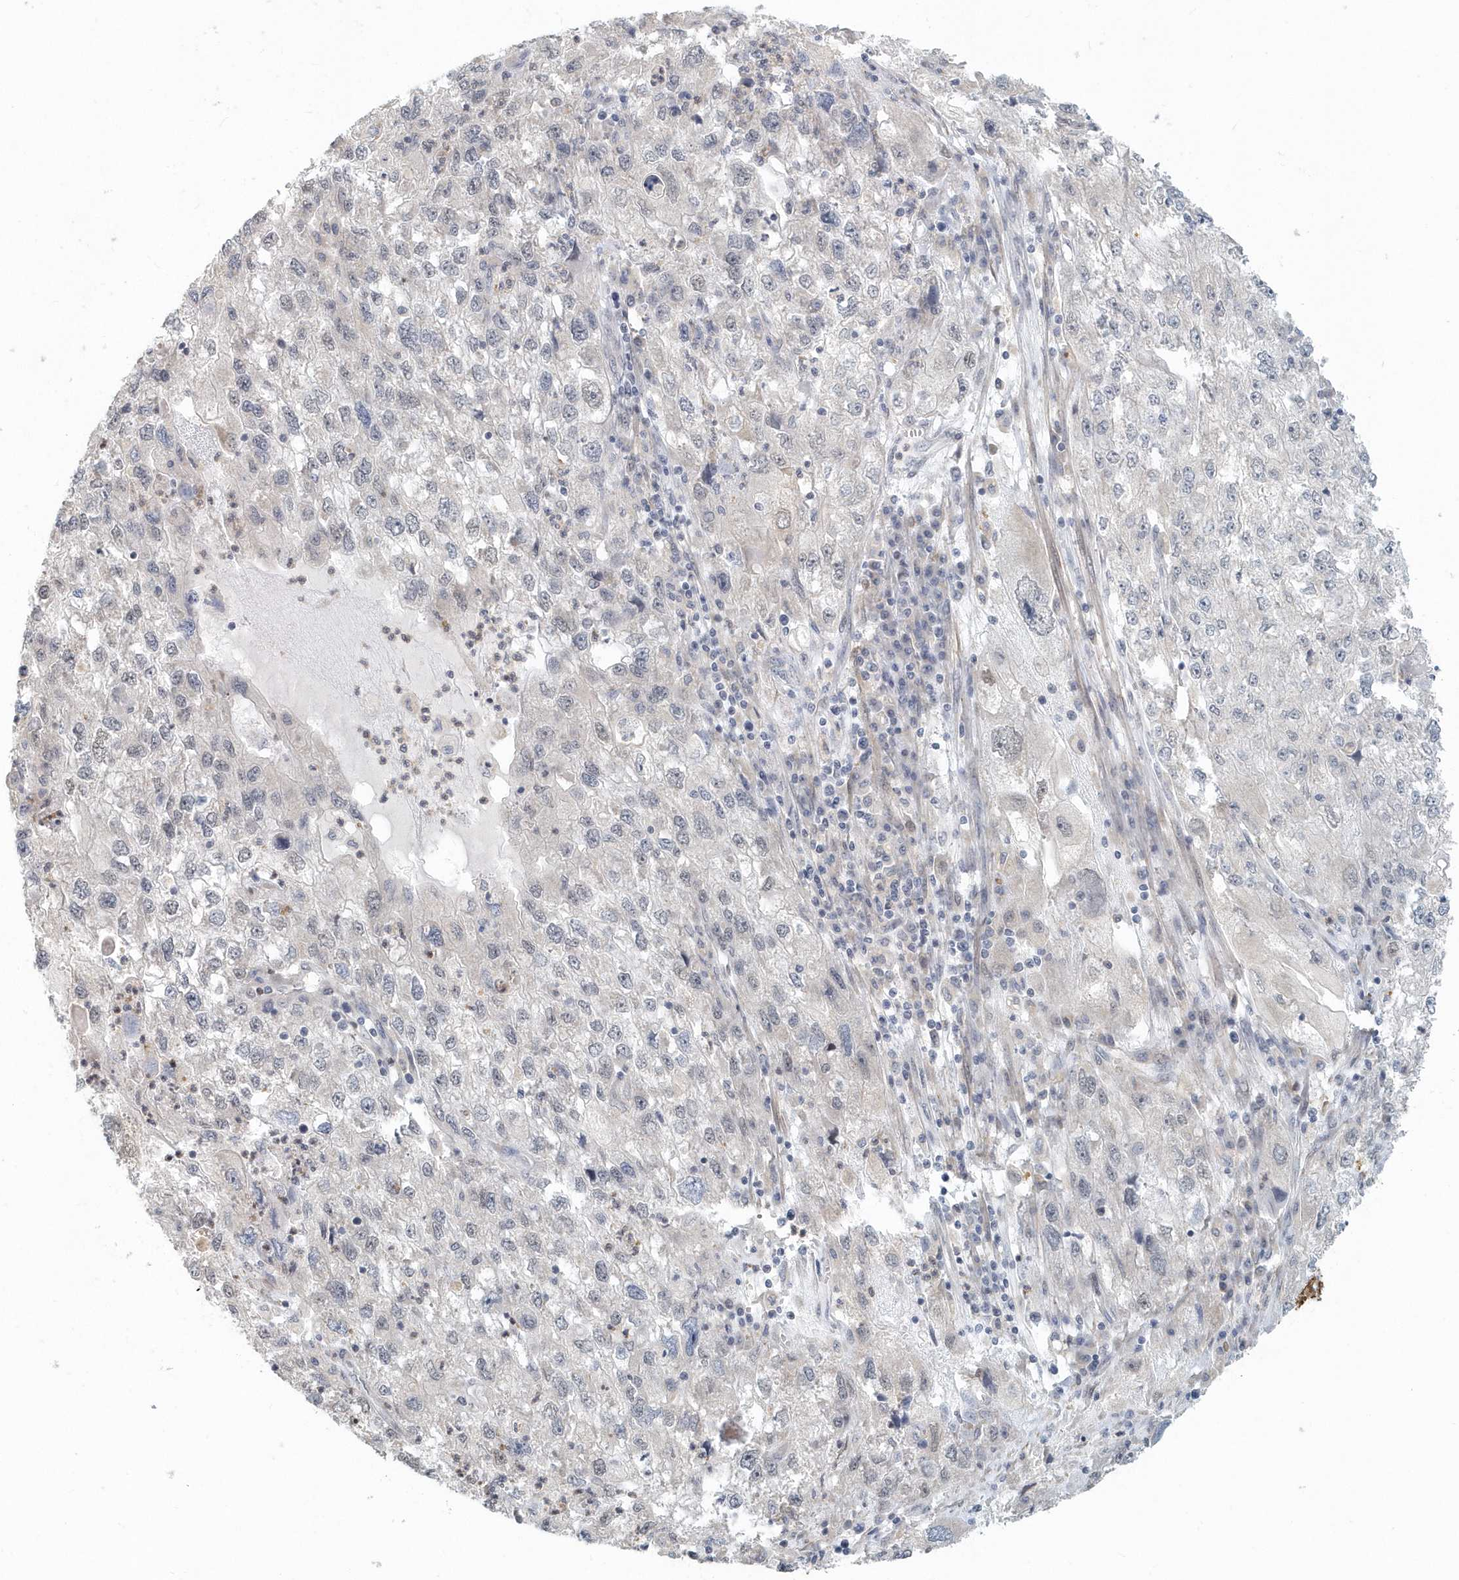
{"staining": {"intensity": "negative", "quantity": "none", "location": "none"}, "tissue": "endometrial cancer", "cell_type": "Tumor cells", "image_type": "cancer", "snomed": [{"axis": "morphology", "description": "Adenocarcinoma, NOS"}, {"axis": "topography", "description": "Endometrium"}], "caption": "The histopathology image demonstrates no significant staining in tumor cells of endometrial cancer.", "gene": "NAPB", "patient": {"sex": "female", "age": 49}}